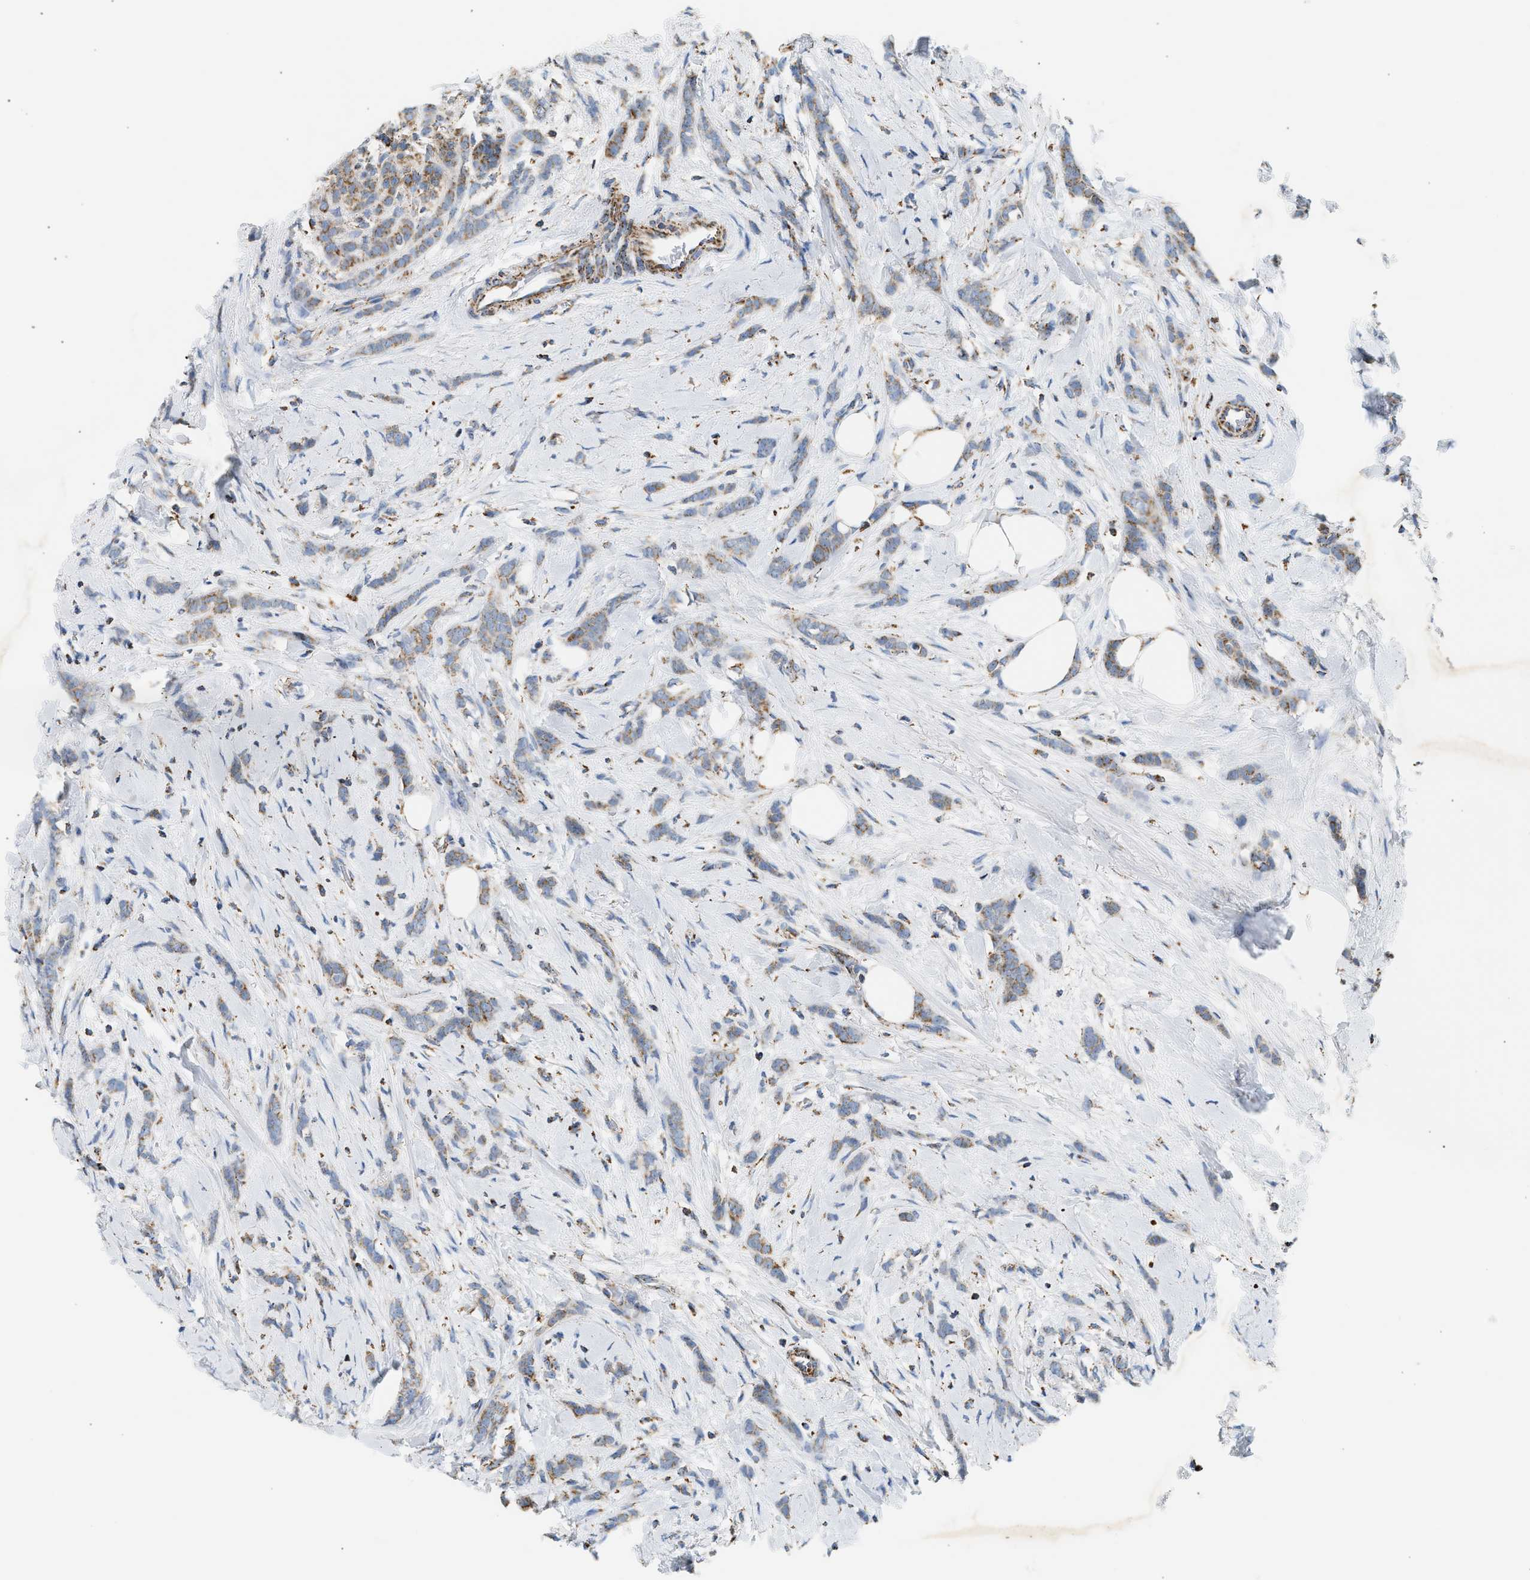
{"staining": {"intensity": "moderate", "quantity": ">75%", "location": "cytoplasmic/membranous"}, "tissue": "breast cancer", "cell_type": "Tumor cells", "image_type": "cancer", "snomed": [{"axis": "morphology", "description": "Lobular carcinoma, in situ"}, {"axis": "morphology", "description": "Lobular carcinoma"}, {"axis": "topography", "description": "Breast"}], "caption": "Moderate cytoplasmic/membranous staining is seen in about >75% of tumor cells in breast cancer. (Brightfield microscopy of DAB IHC at high magnification).", "gene": "OGDH", "patient": {"sex": "female", "age": 41}}